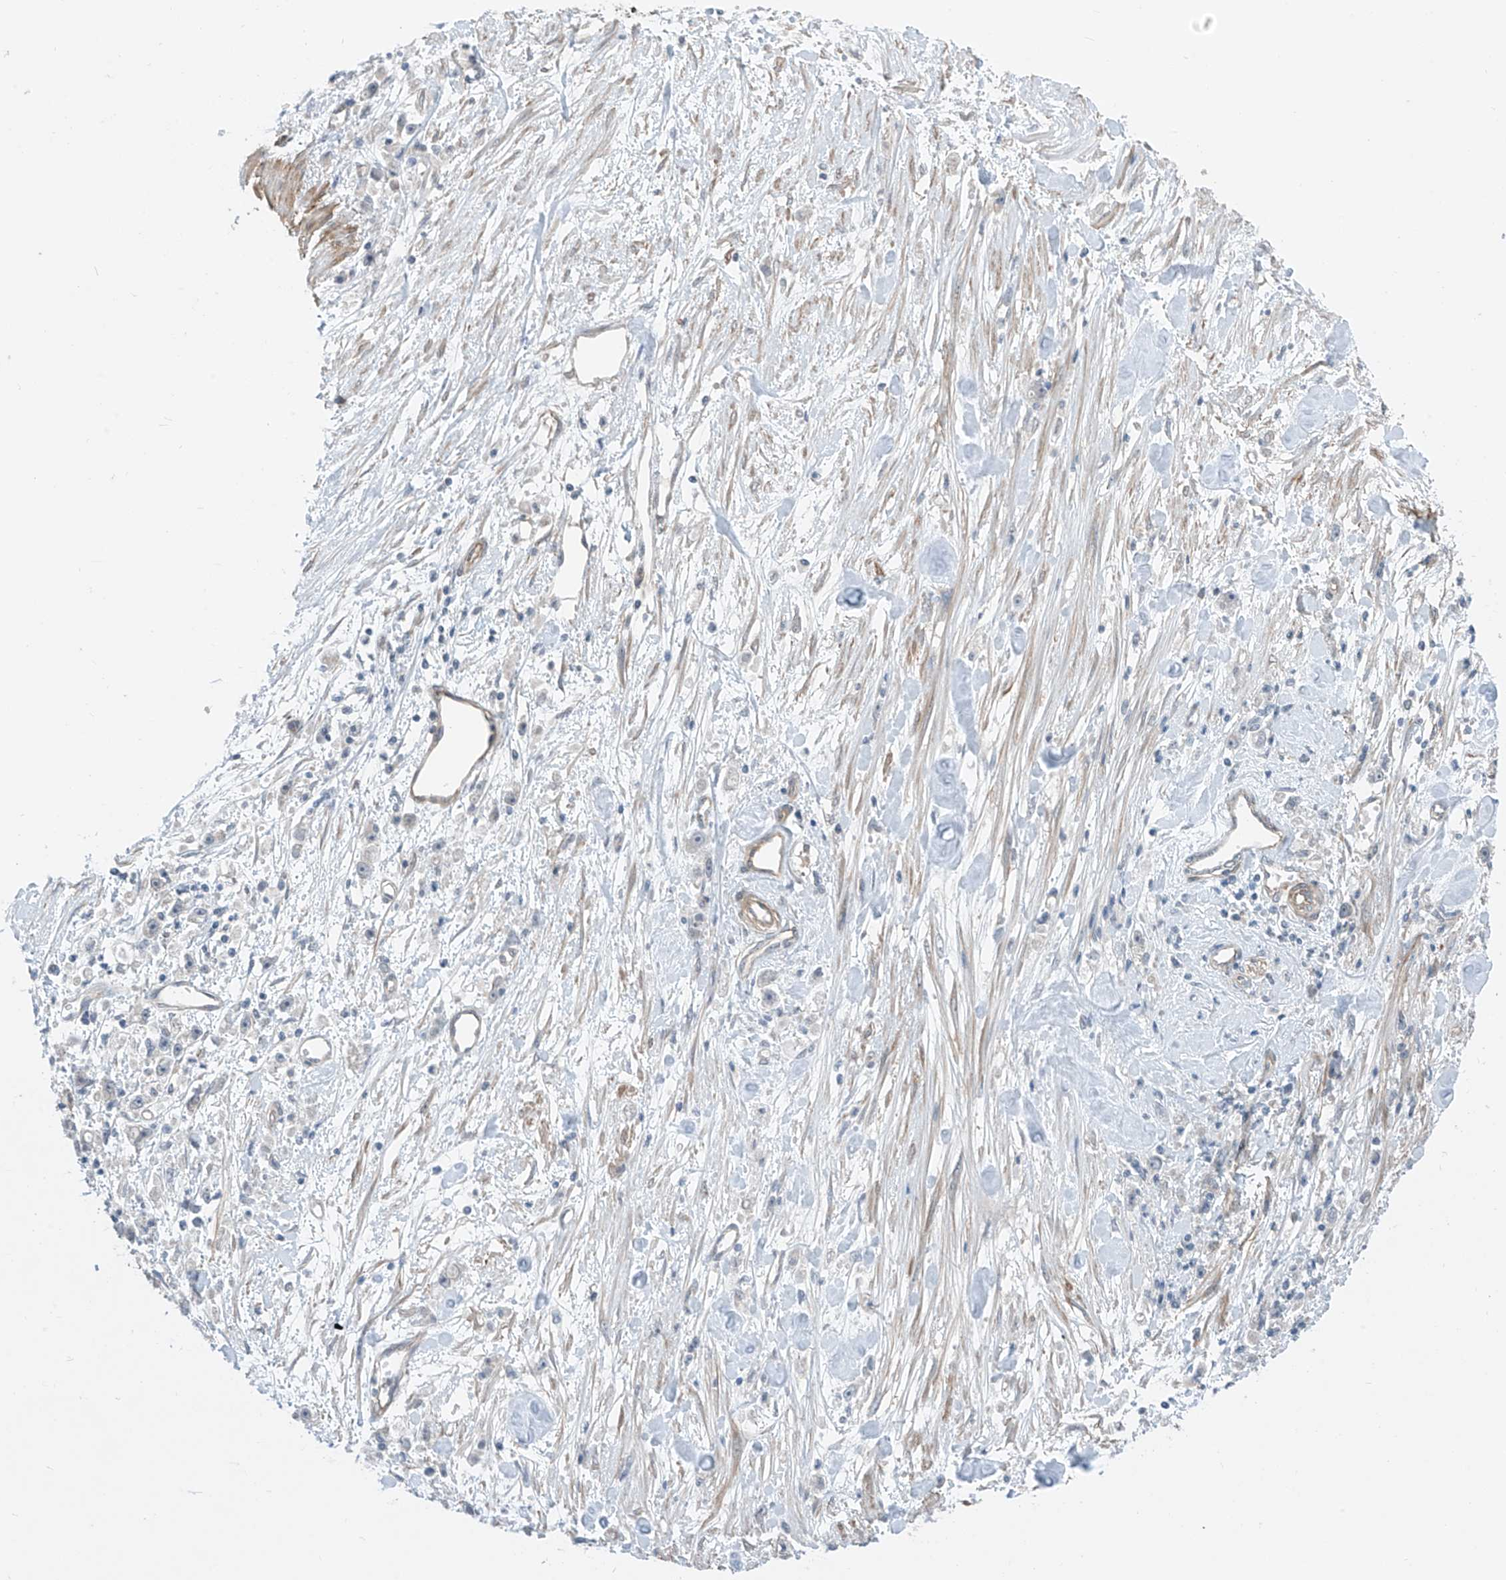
{"staining": {"intensity": "negative", "quantity": "none", "location": "none"}, "tissue": "stomach cancer", "cell_type": "Tumor cells", "image_type": "cancer", "snomed": [{"axis": "morphology", "description": "Adenocarcinoma, NOS"}, {"axis": "topography", "description": "Stomach"}], "caption": "The image demonstrates no staining of tumor cells in stomach cancer.", "gene": "ABLIM2", "patient": {"sex": "female", "age": 59}}